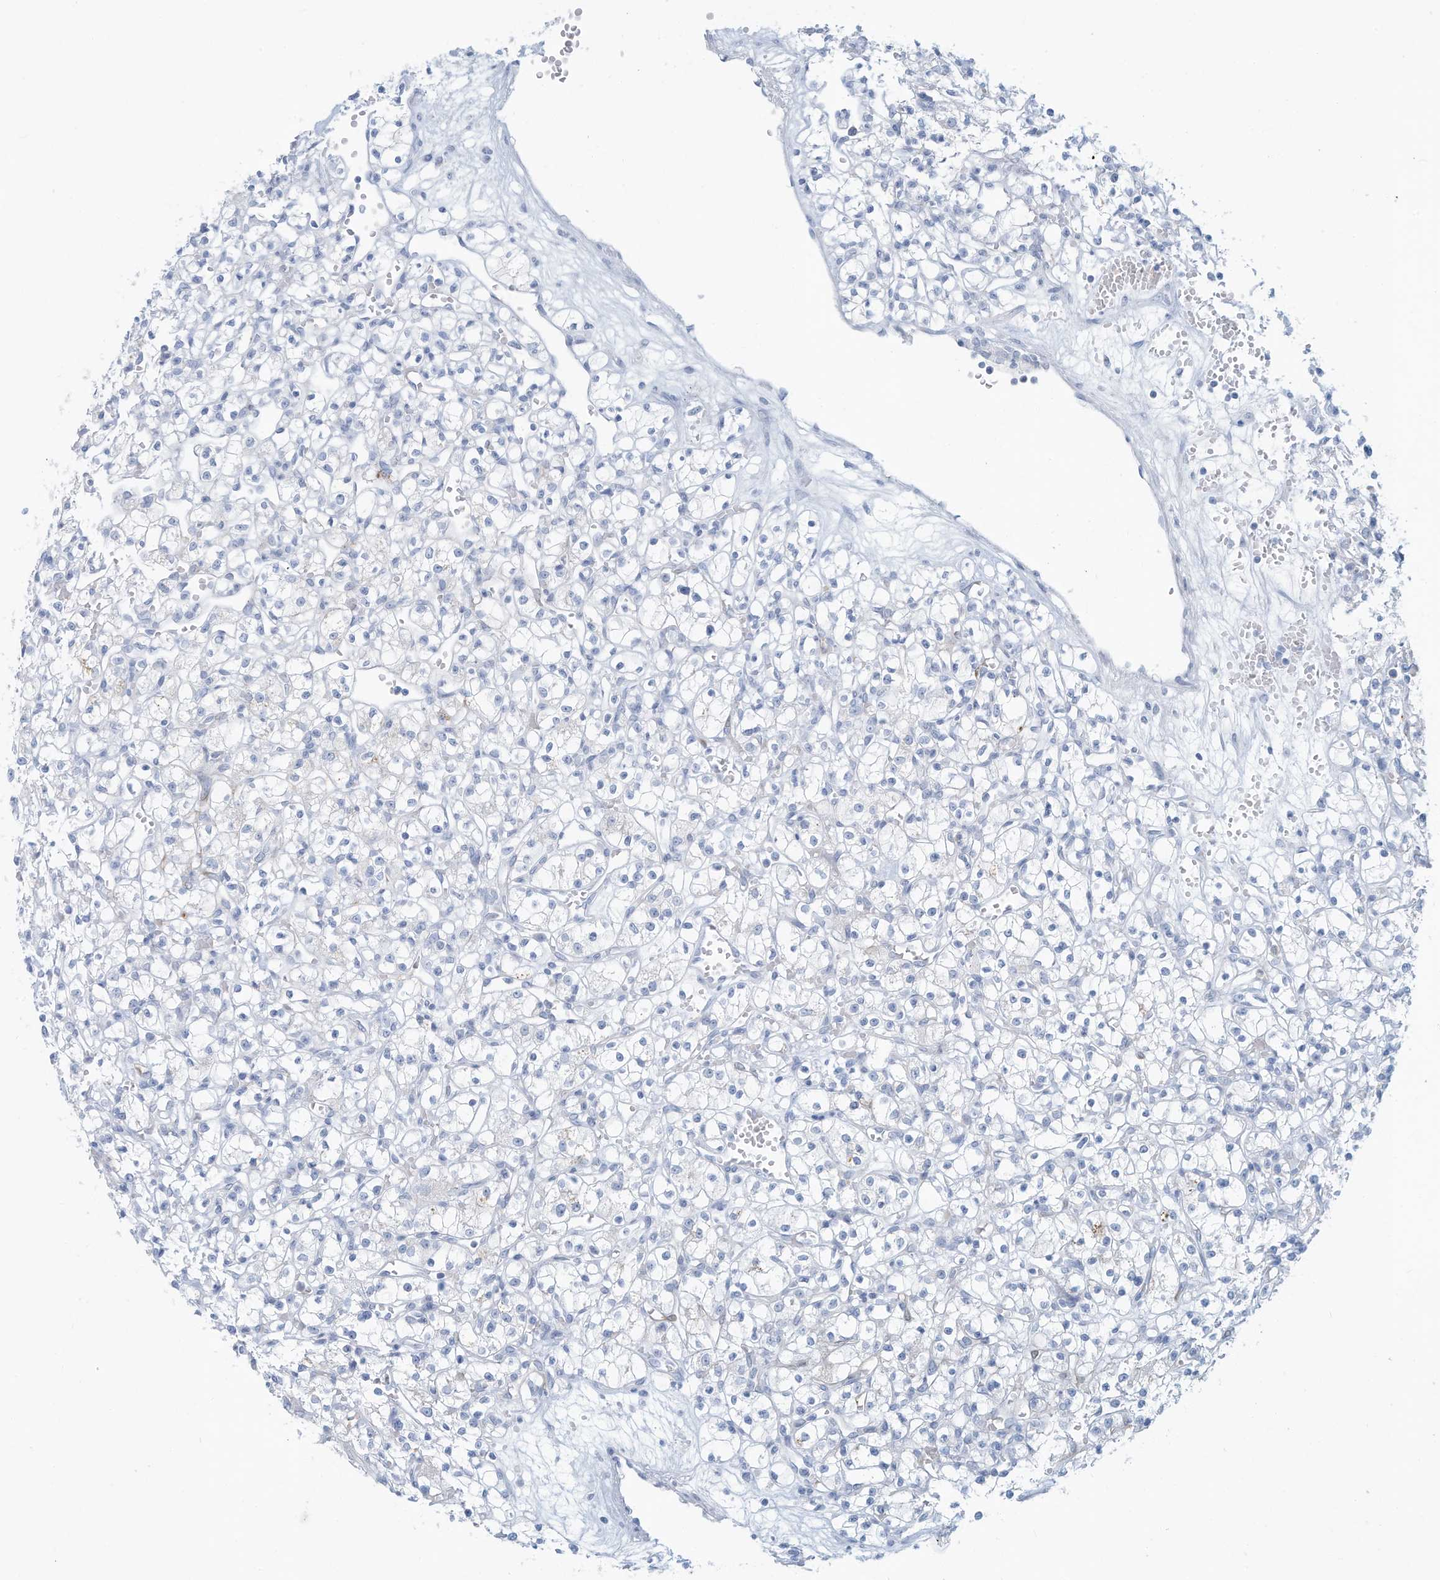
{"staining": {"intensity": "negative", "quantity": "none", "location": "none"}, "tissue": "renal cancer", "cell_type": "Tumor cells", "image_type": "cancer", "snomed": [{"axis": "morphology", "description": "Adenocarcinoma, NOS"}, {"axis": "topography", "description": "Kidney"}], "caption": "This is a micrograph of immunohistochemistry (IHC) staining of adenocarcinoma (renal), which shows no expression in tumor cells.", "gene": "ERI2", "patient": {"sex": "female", "age": 59}}